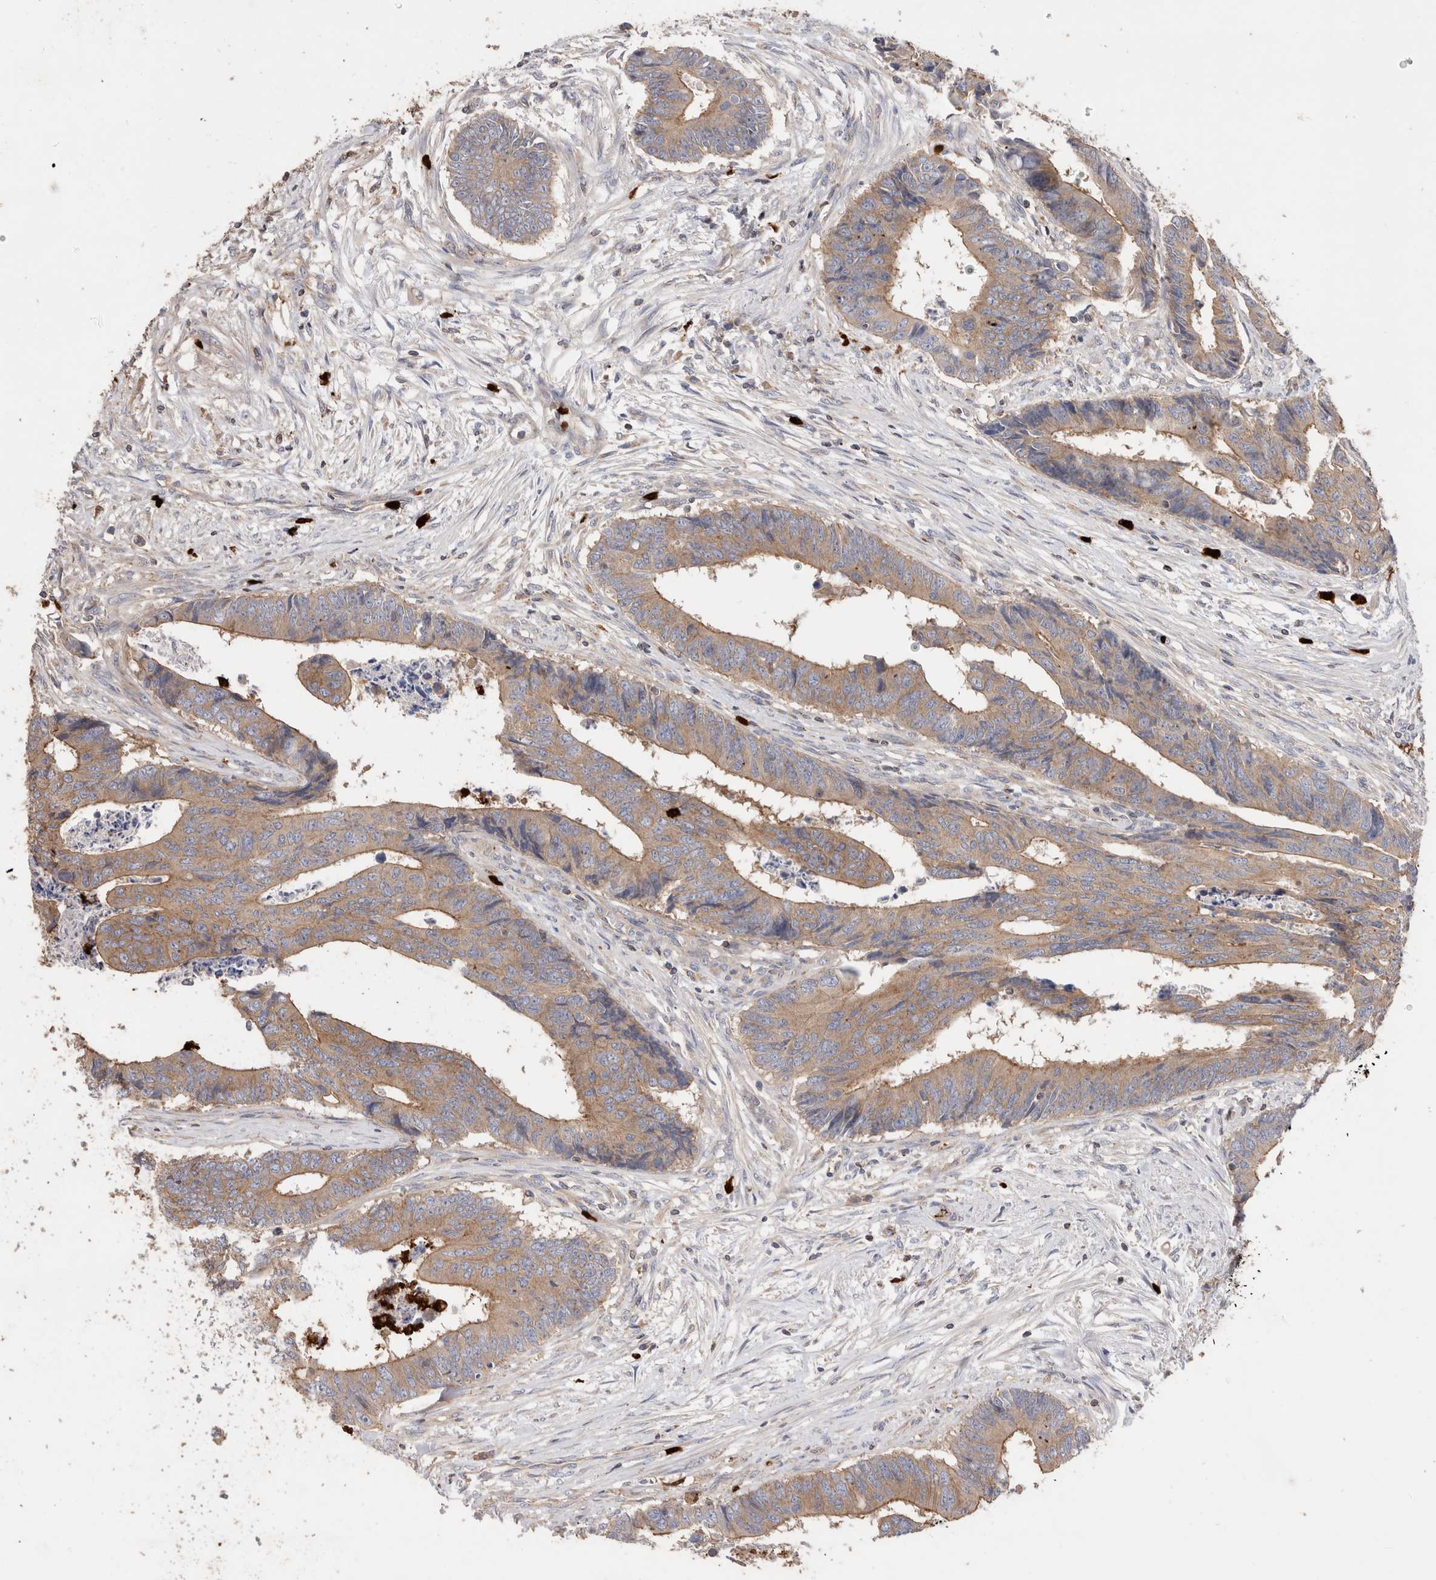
{"staining": {"intensity": "weak", "quantity": ">75%", "location": "cytoplasmic/membranous"}, "tissue": "colorectal cancer", "cell_type": "Tumor cells", "image_type": "cancer", "snomed": [{"axis": "morphology", "description": "Adenocarcinoma, NOS"}, {"axis": "topography", "description": "Rectum"}], "caption": "Adenocarcinoma (colorectal) was stained to show a protein in brown. There is low levels of weak cytoplasmic/membranous expression in approximately >75% of tumor cells.", "gene": "NXT2", "patient": {"sex": "male", "age": 84}}